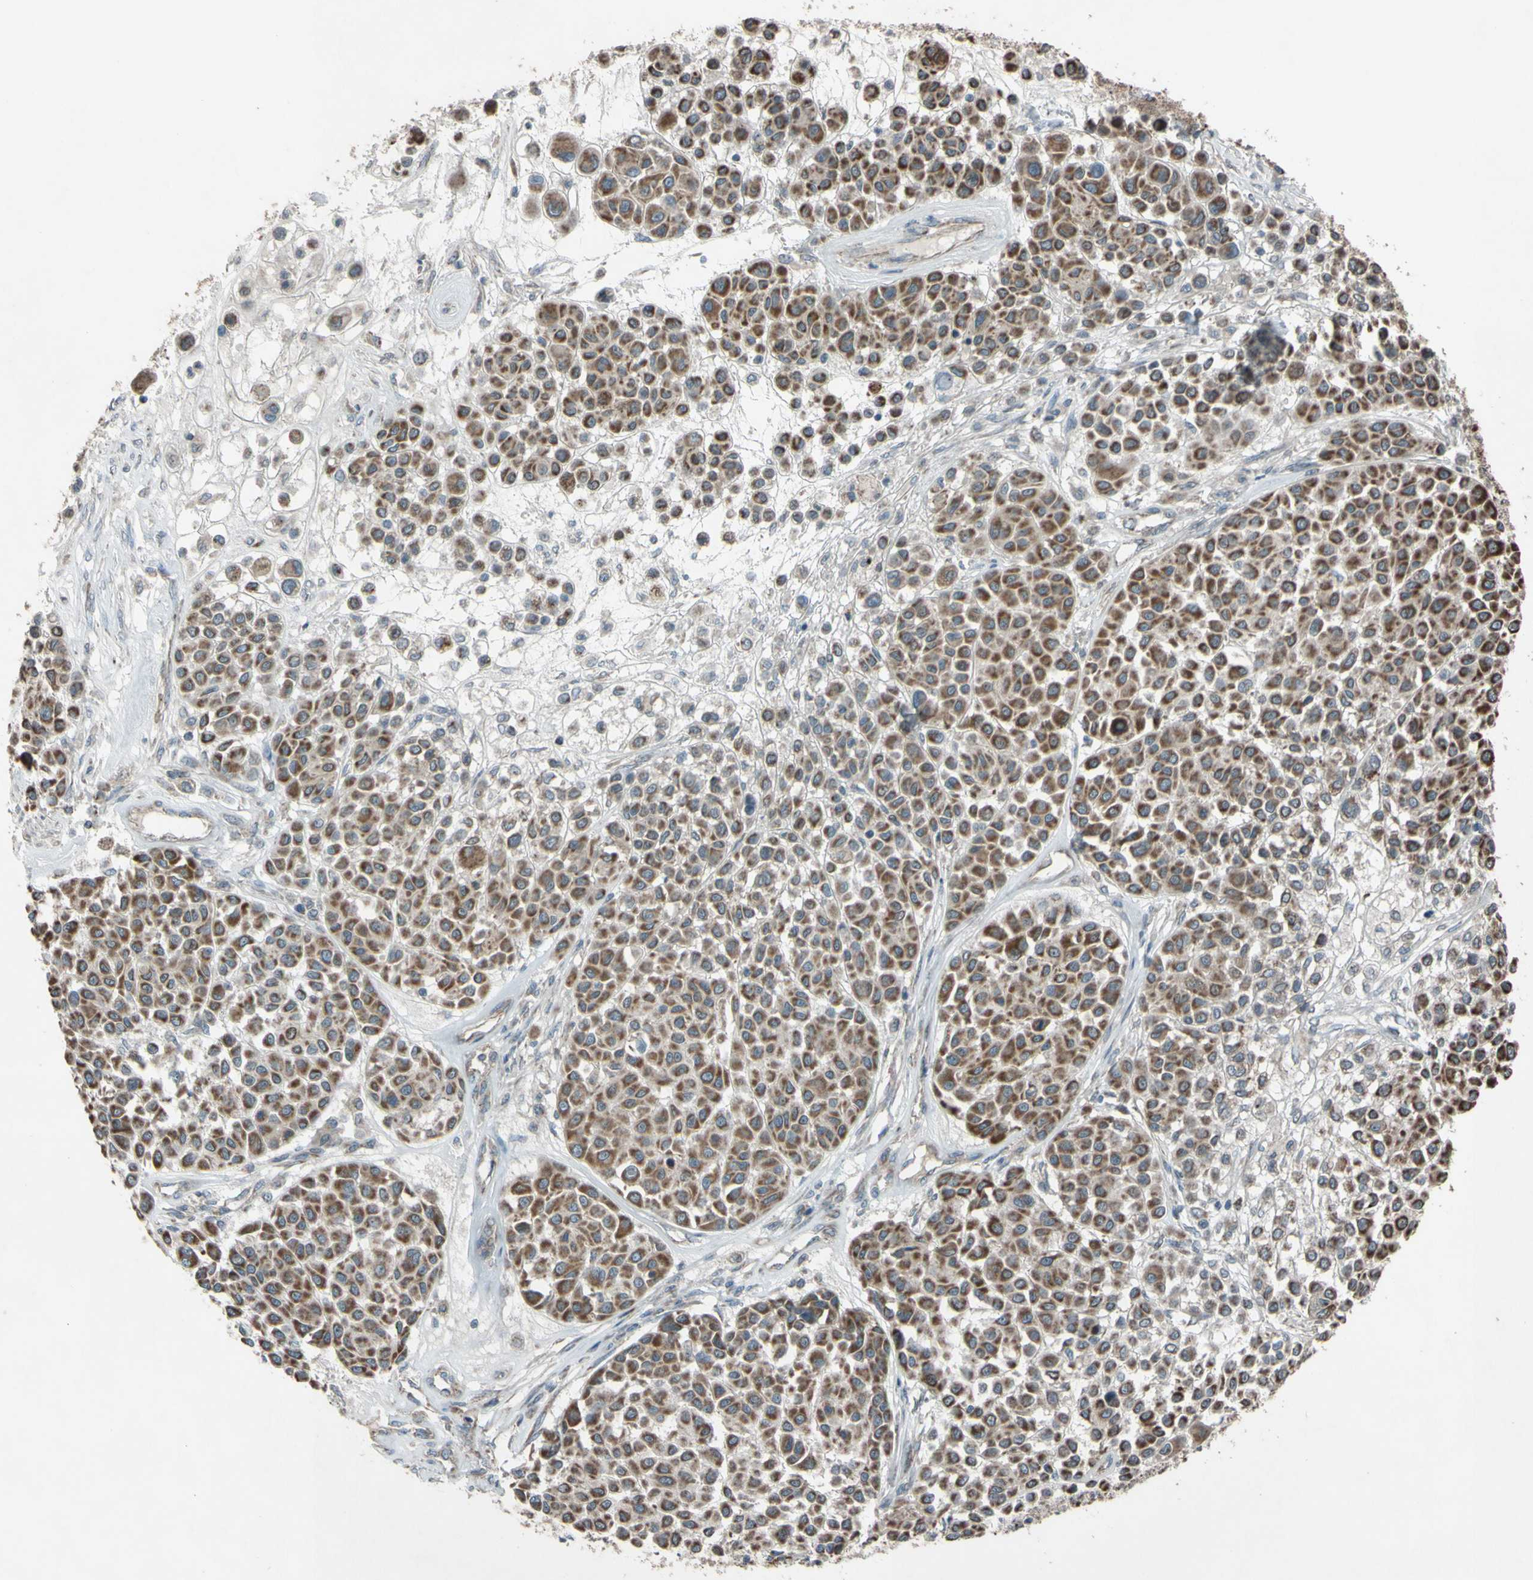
{"staining": {"intensity": "moderate", "quantity": ">75%", "location": "cytoplasmic/membranous"}, "tissue": "melanoma", "cell_type": "Tumor cells", "image_type": "cancer", "snomed": [{"axis": "morphology", "description": "Malignant melanoma, Metastatic site"}, {"axis": "topography", "description": "Soft tissue"}], "caption": "A high-resolution histopathology image shows IHC staining of melanoma, which exhibits moderate cytoplasmic/membranous positivity in approximately >75% of tumor cells. The staining is performed using DAB brown chromogen to label protein expression. The nuclei are counter-stained blue using hematoxylin.", "gene": "ACOT8", "patient": {"sex": "male", "age": 41}}